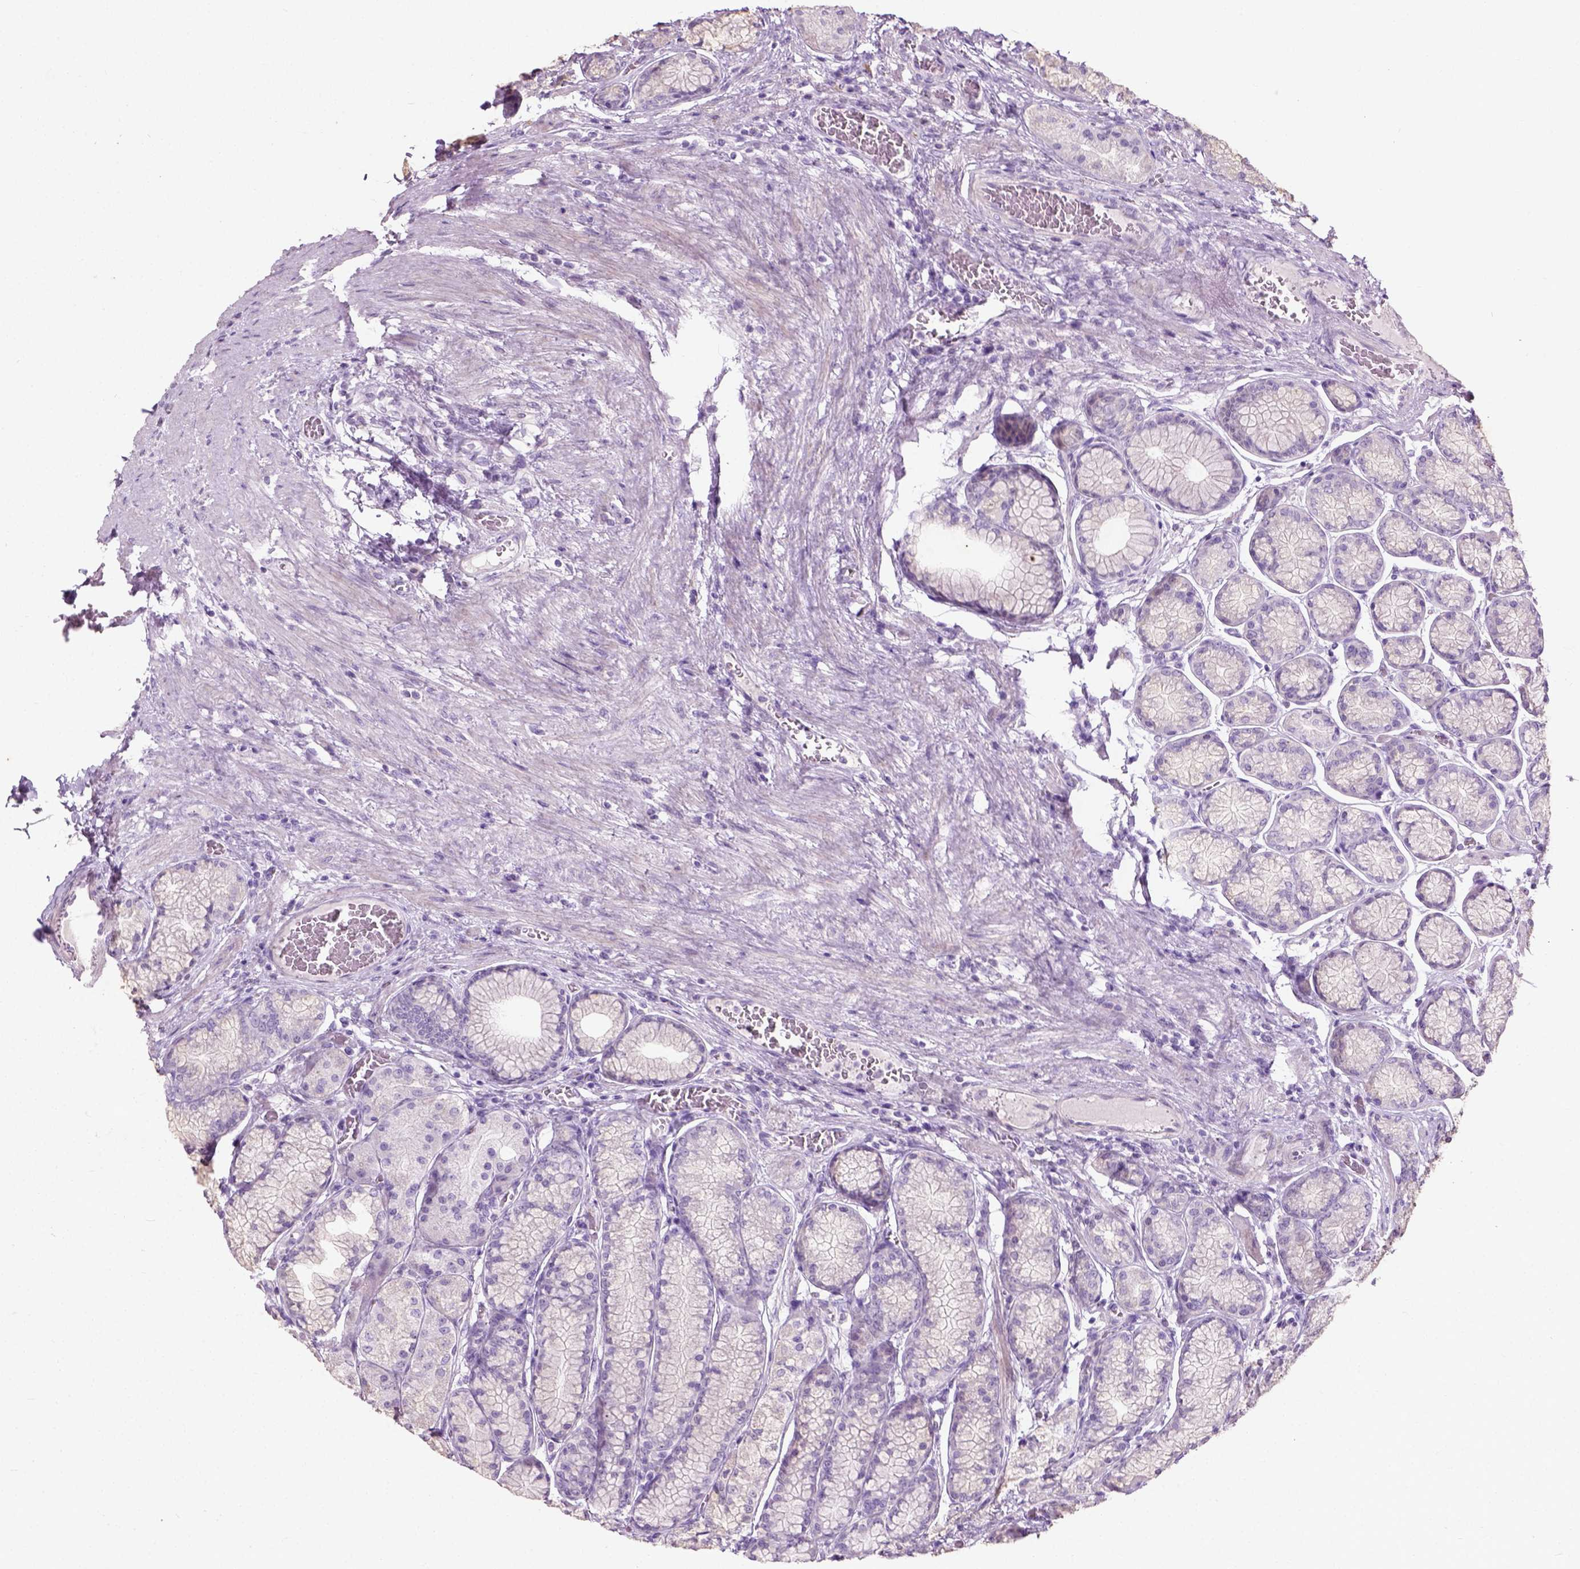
{"staining": {"intensity": "weak", "quantity": "<25%", "location": "cytoplasmic/membranous"}, "tissue": "stomach", "cell_type": "Glandular cells", "image_type": "normal", "snomed": [{"axis": "morphology", "description": "Normal tissue, NOS"}, {"axis": "morphology", "description": "Adenocarcinoma, NOS"}, {"axis": "morphology", "description": "Adenocarcinoma, High grade"}, {"axis": "topography", "description": "Stomach, upper"}, {"axis": "topography", "description": "Stomach"}], "caption": "Immunohistochemistry of unremarkable stomach reveals no staining in glandular cells. The staining was performed using DAB (3,3'-diaminobenzidine) to visualize the protein expression in brown, while the nuclei were stained in blue with hematoxylin (Magnification: 20x).", "gene": "PKP3", "patient": {"sex": "female", "age": 65}}